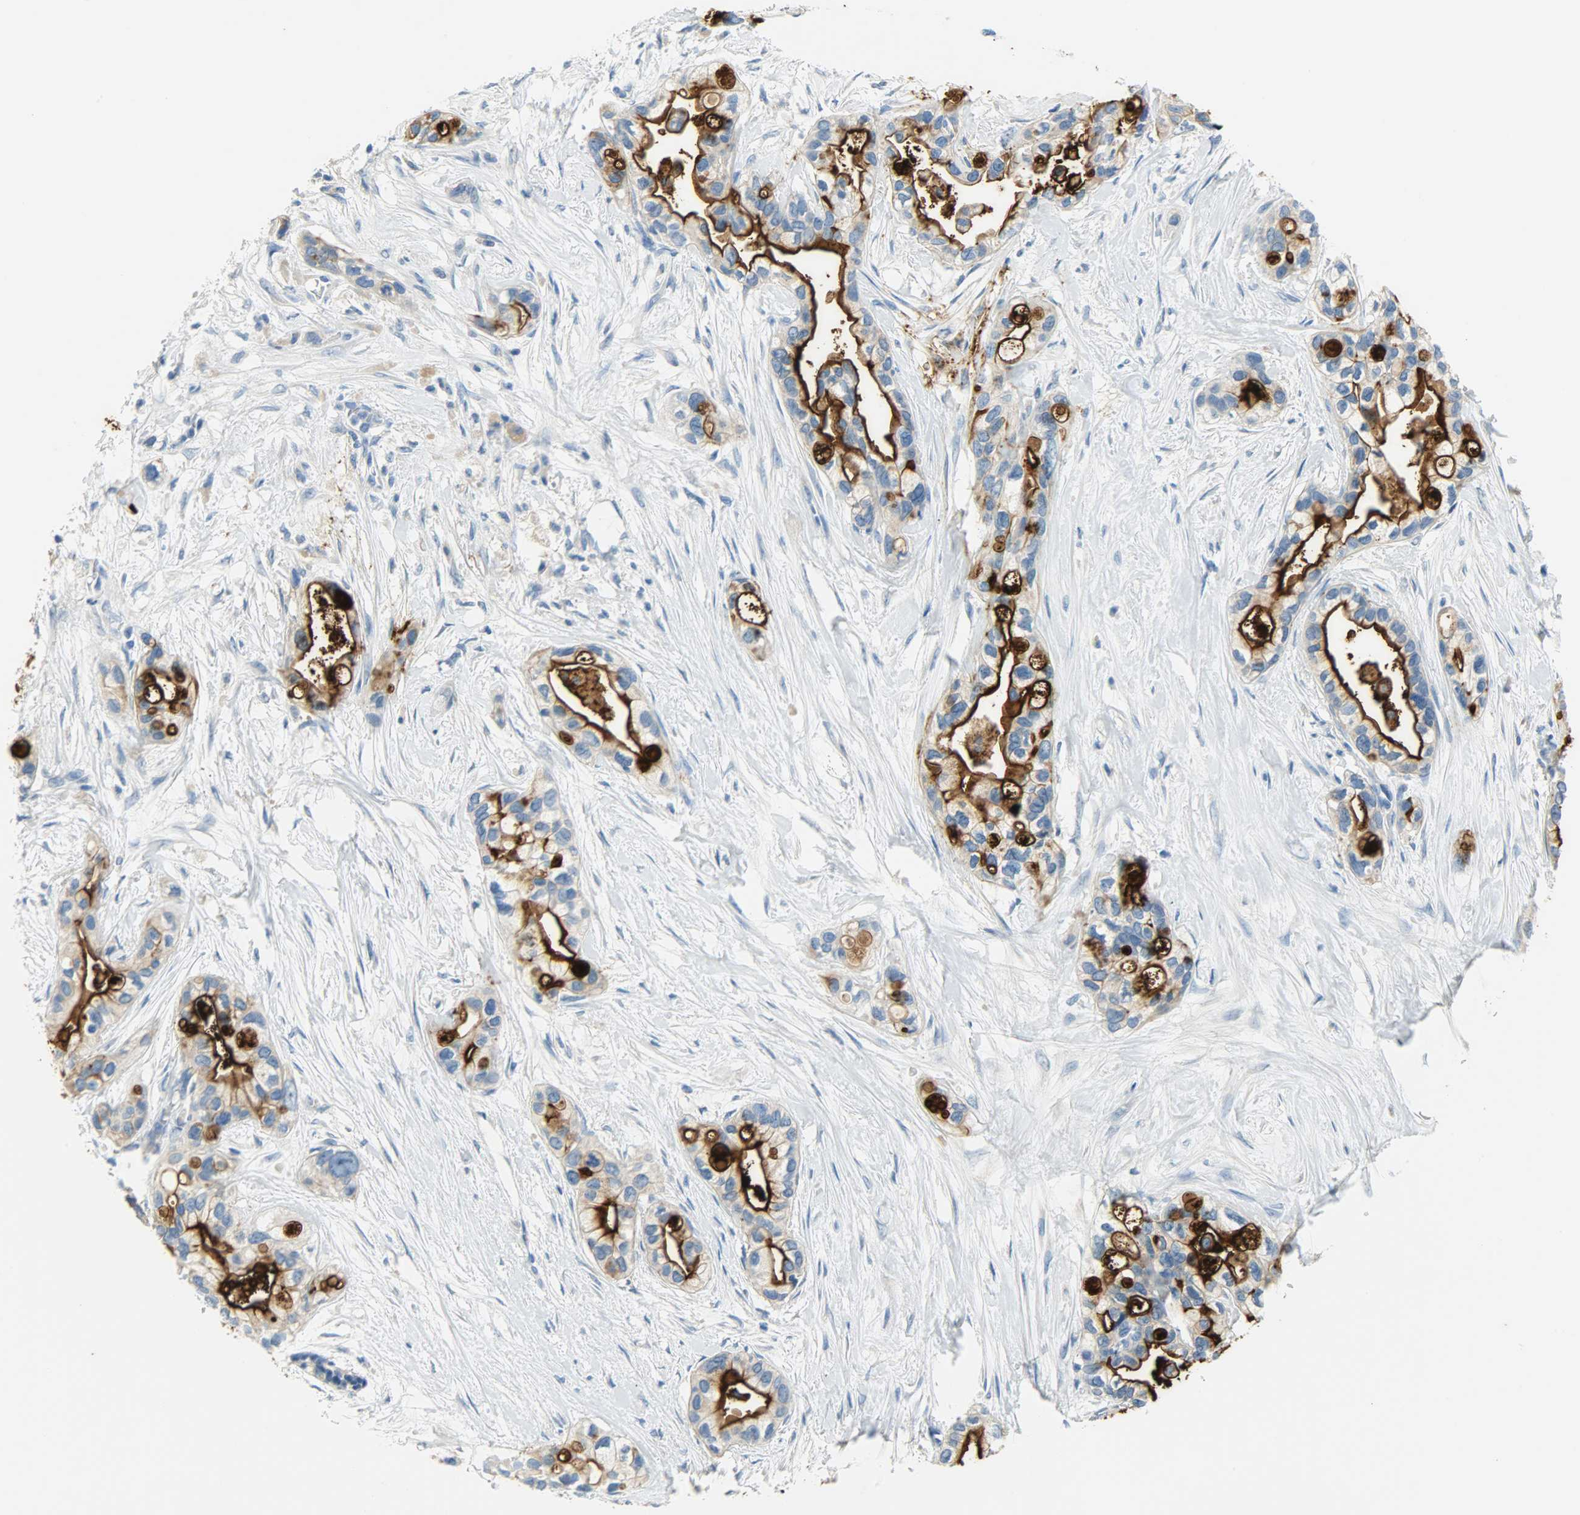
{"staining": {"intensity": "strong", "quantity": ">75%", "location": "cytoplasmic/membranous"}, "tissue": "pancreatic cancer", "cell_type": "Tumor cells", "image_type": "cancer", "snomed": [{"axis": "morphology", "description": "Adenocarcinoma, NOS"}, {"axis": "topography", "description": "Pancreas"}], "caption": "Tumor cells demonstrate high levels of strong cytoplasmic/membranous positivity in approximately >75% of cells in human pancreatic adenocarcinoma. The protein is stained brown, and the nuclei are stained in blue (DAB IHC with brightfield microscopy, high magnification).", "gene": "PROM1", "patient": {"sex": "female", "age": 77}}